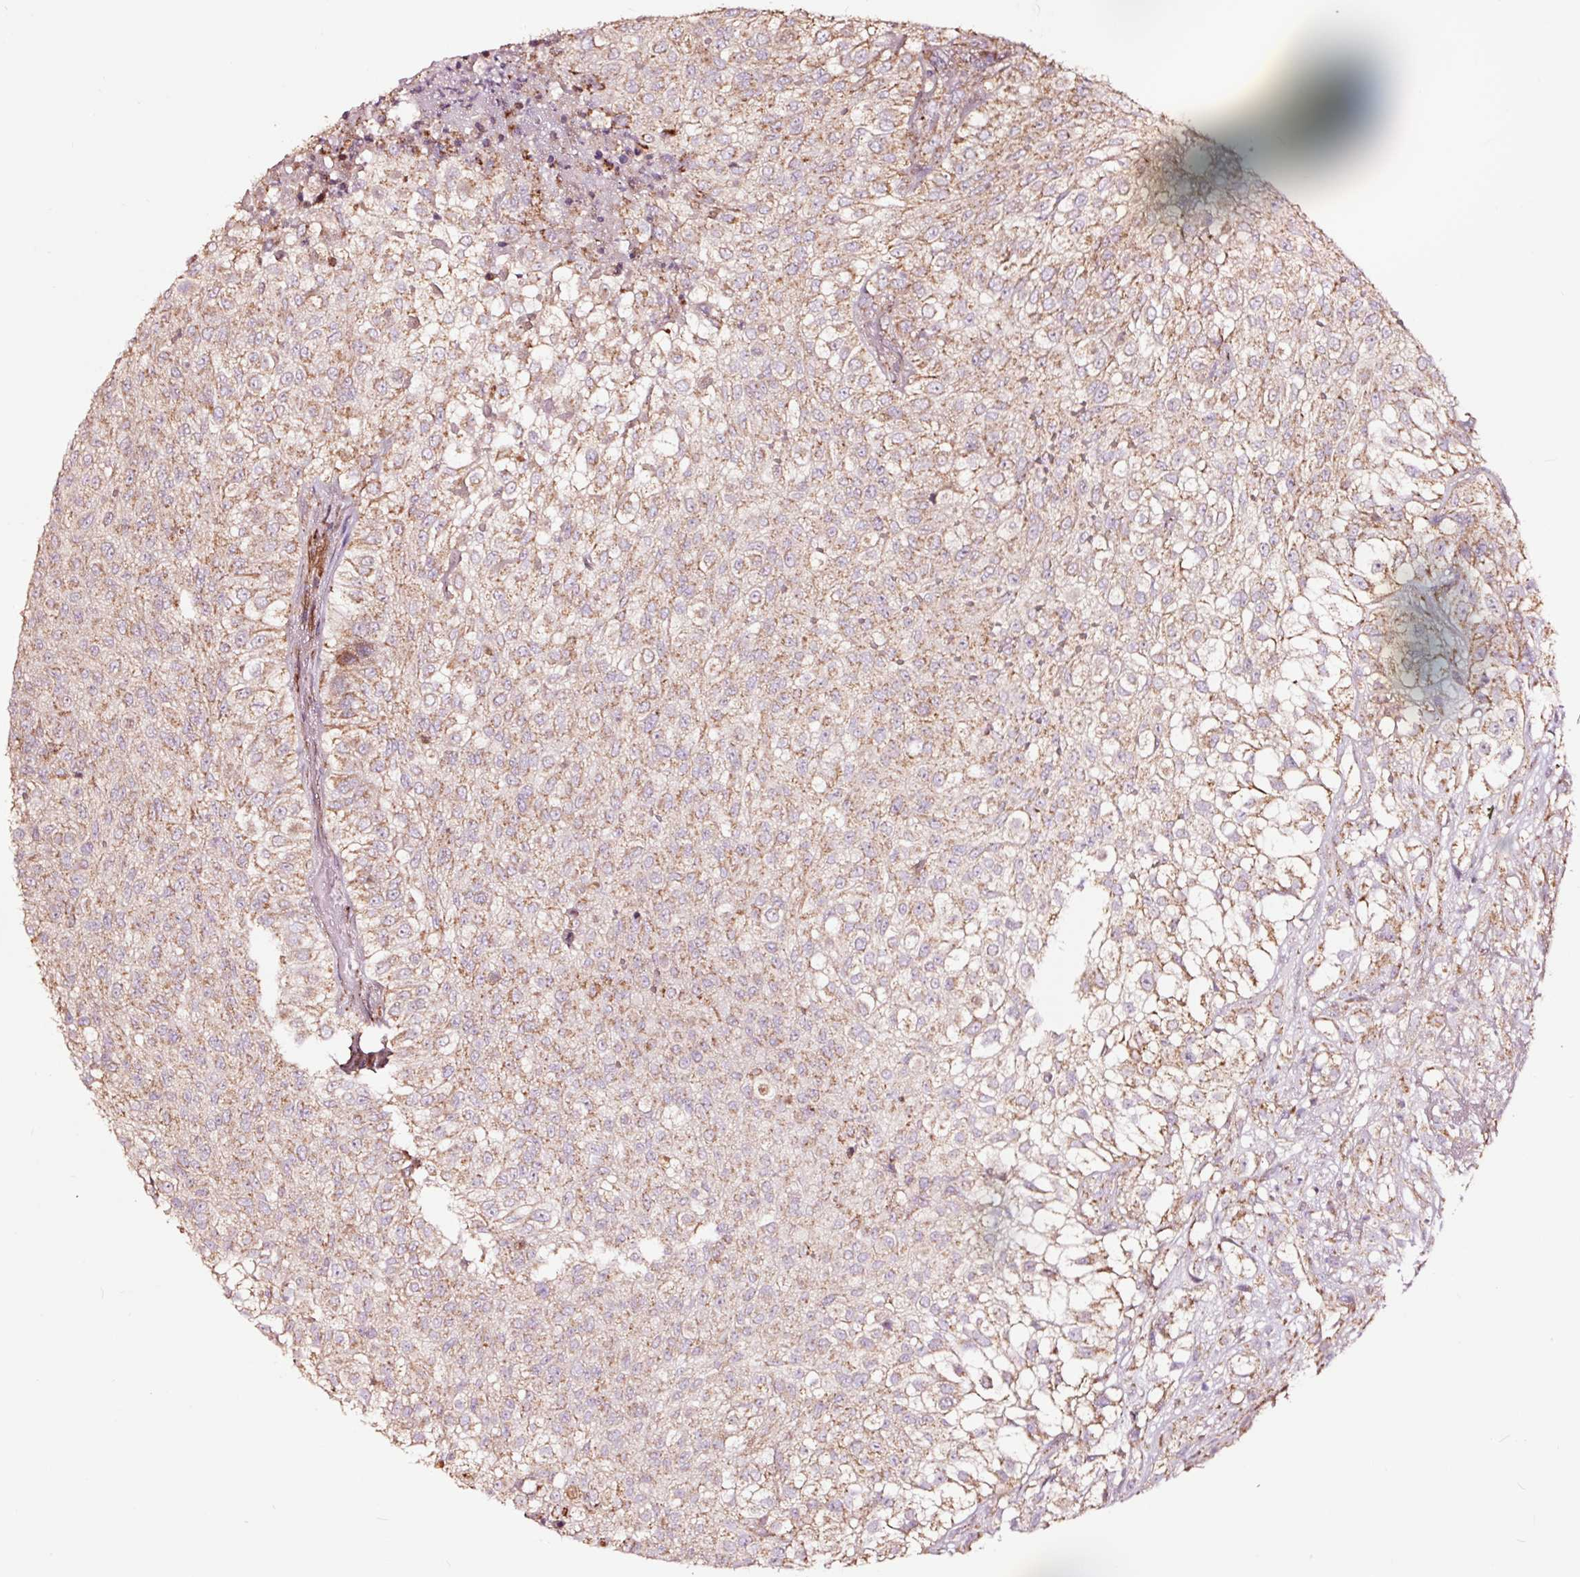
{"staining": {"intensity": "moderate", "quantity": ">75%", "location": "cytoplasmic/membranous"}, "tissue": "urothelial cancer", "cell_type": "Tumor cells", "image_type": "cancer", "snomed": [{"axis": "morphology", "description": "Urothelial carcinoma, High grade"}, {"axis": "topography", "description": "Urinary bladder"}], "caption": "Urothelial carcinoma (high-grade) stained with immunohistochemistry (IHC) exhibits moderate cytoplasmic/membranous expression in approximately >75% of tumor cells.", "gene": "TPM1", "patient": {"sex": "male", "age": 56}}